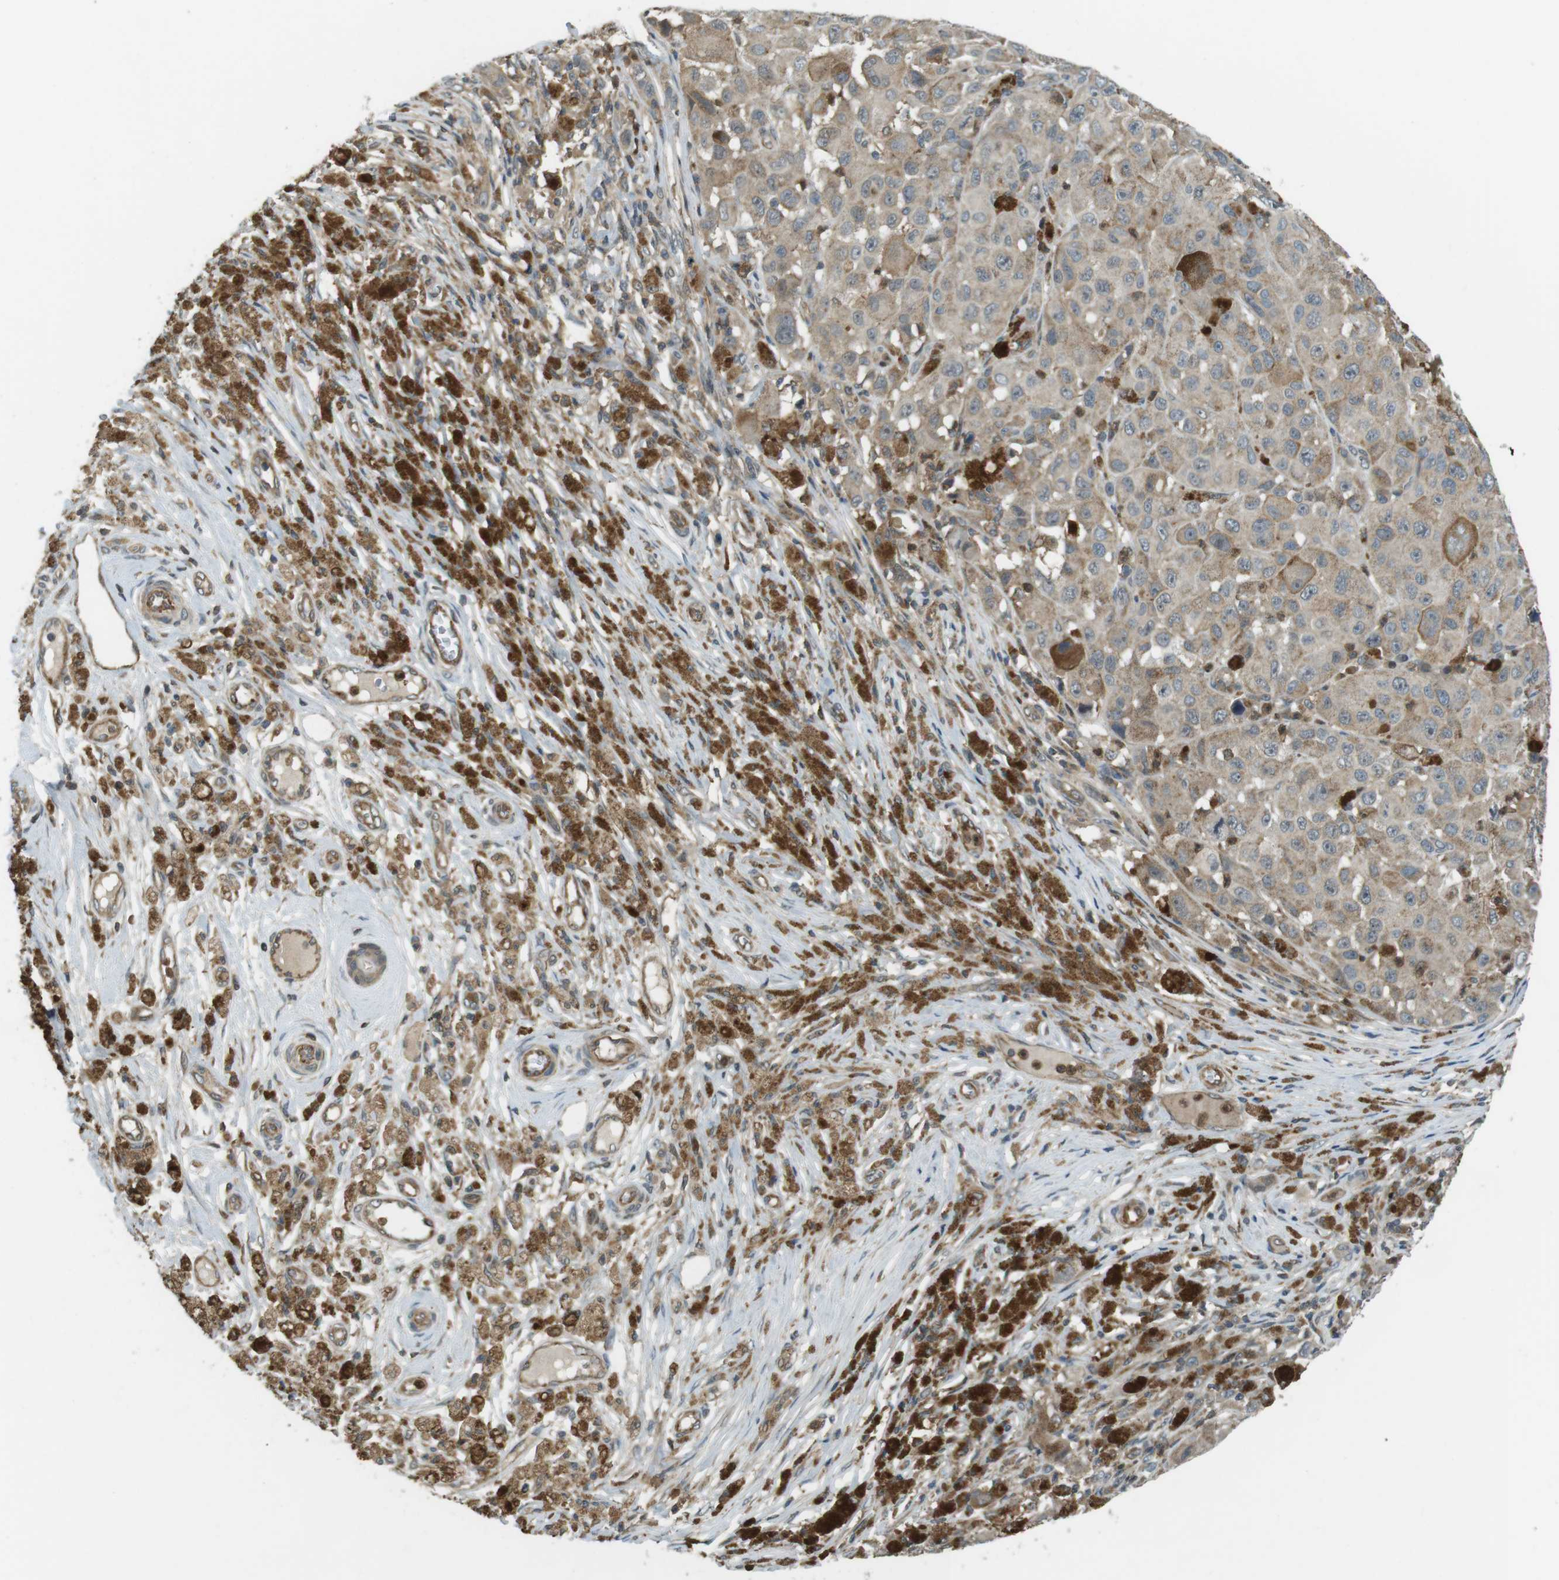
{"staining": {"intensity": "weak", "quantity": ">75%", "location": "cytoplasmic/membranous"}, "tissue": "melanoma", "cell_type": "Tumor cells", "image_type": "cancer", "snomed": [{"axis": "morphology", "description": "Malignant melanoma, NOS"}, {"axis": "topography", "description": "Skin"}], "caption": "Brown immunohistochemical staining in human malignant melanoma exhibits weak cytoplasmic/membranous staining in about >75% of tumor cells. (DAB (3,3'-diaminobenzidine) IHC, brown staining for protein, blue staining for nuclei).", "gene": "LRRC3B", "patient": {"sex": "male", "age": 96}}